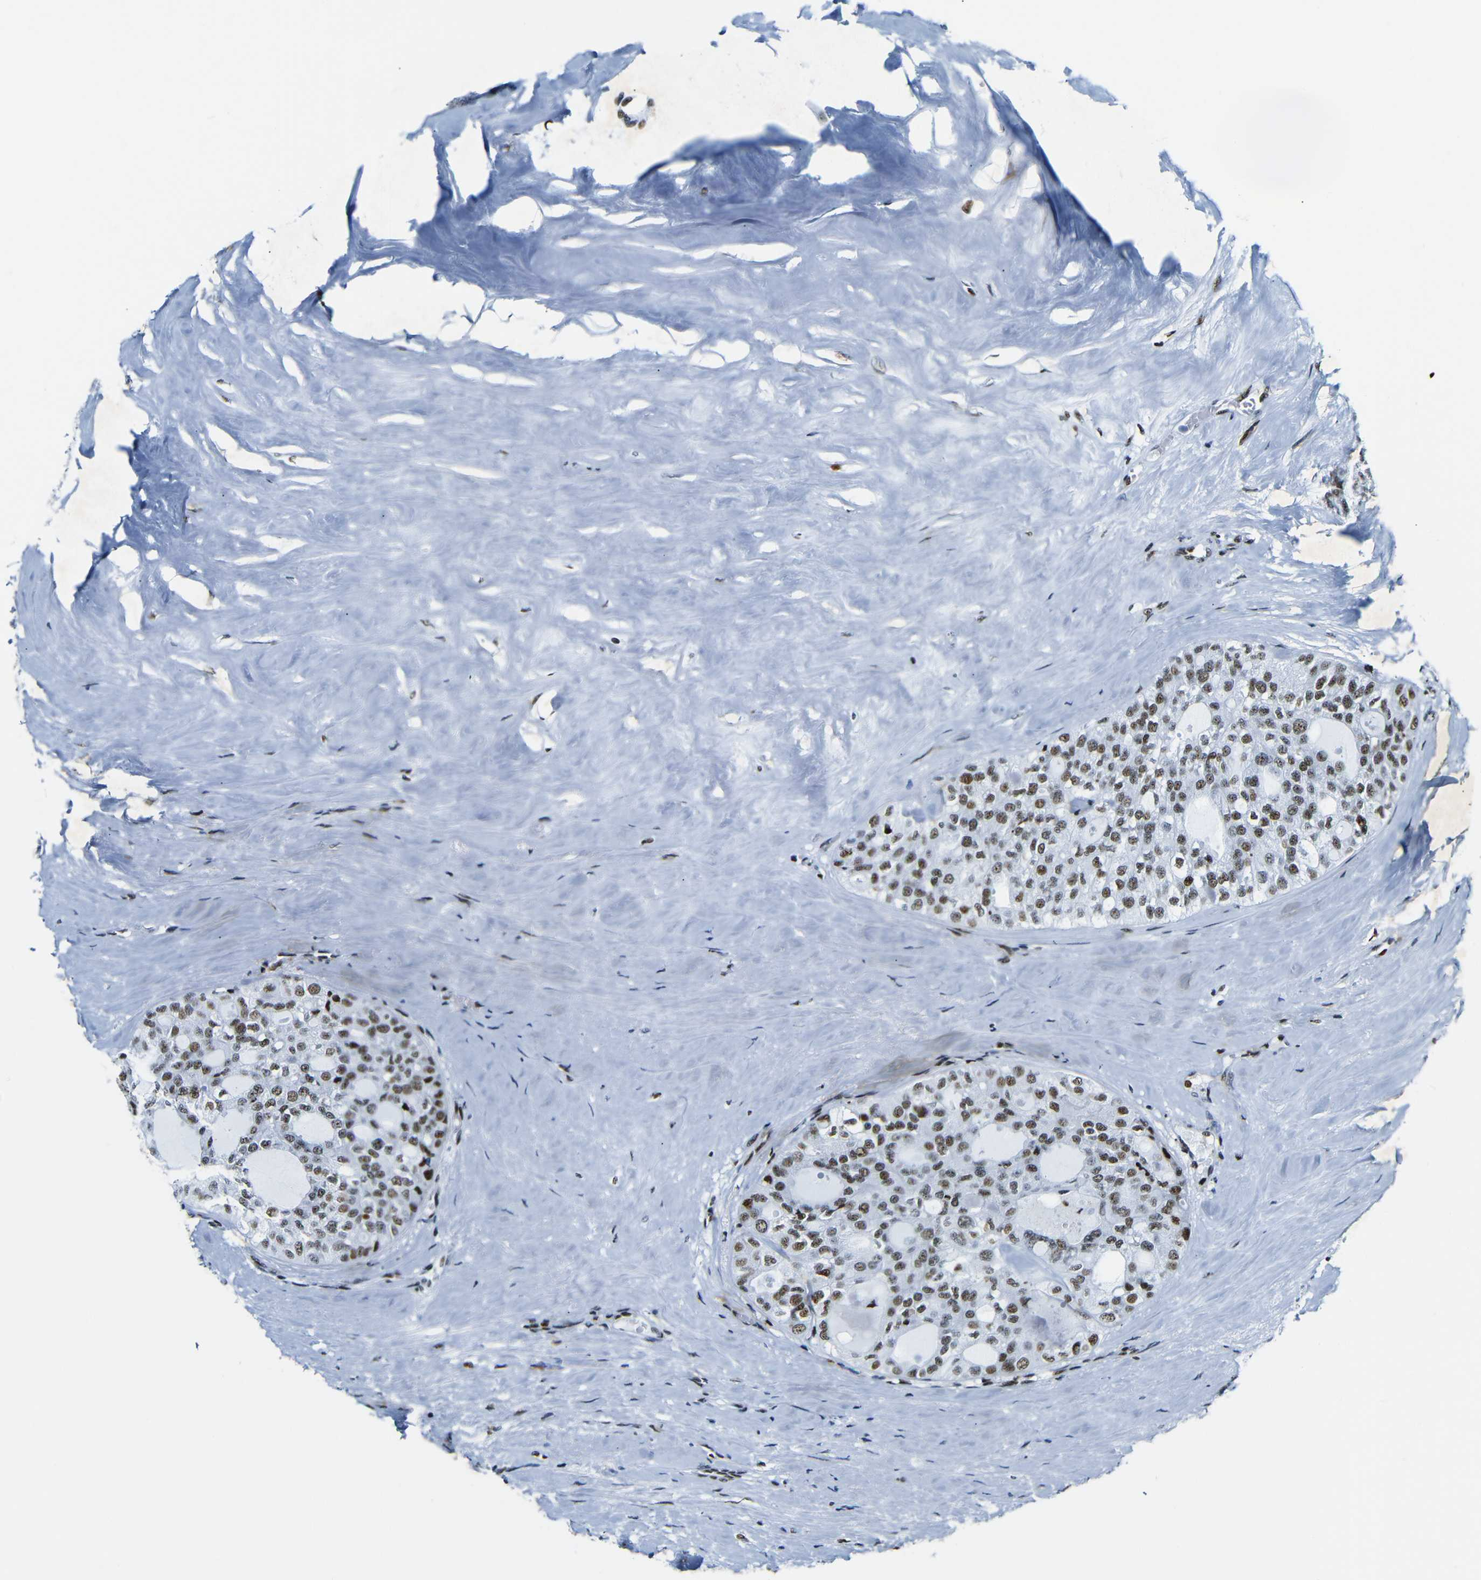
{"staining": {"intensity": "moderate", "quantity": ">75%", "location": "nuclear"}, "tissue": "thyroid cancer", "cell_type": "Tumor cells", "image_type": "cancer", "snomed": [{"axis": "morphology", "description": "Follicular adenoma carcinoma, NOS"}, {"axis": "topography", "description": "Thyroid gland"}], "caption": "This is a photomicrograph of immunohistochemistry (IHC) staining of thyroid cancer, which shows moderate staining in the nuclear of tumor cells.", "gene": "SRSF1", "patient": {"sex": "male", "age": 75}}